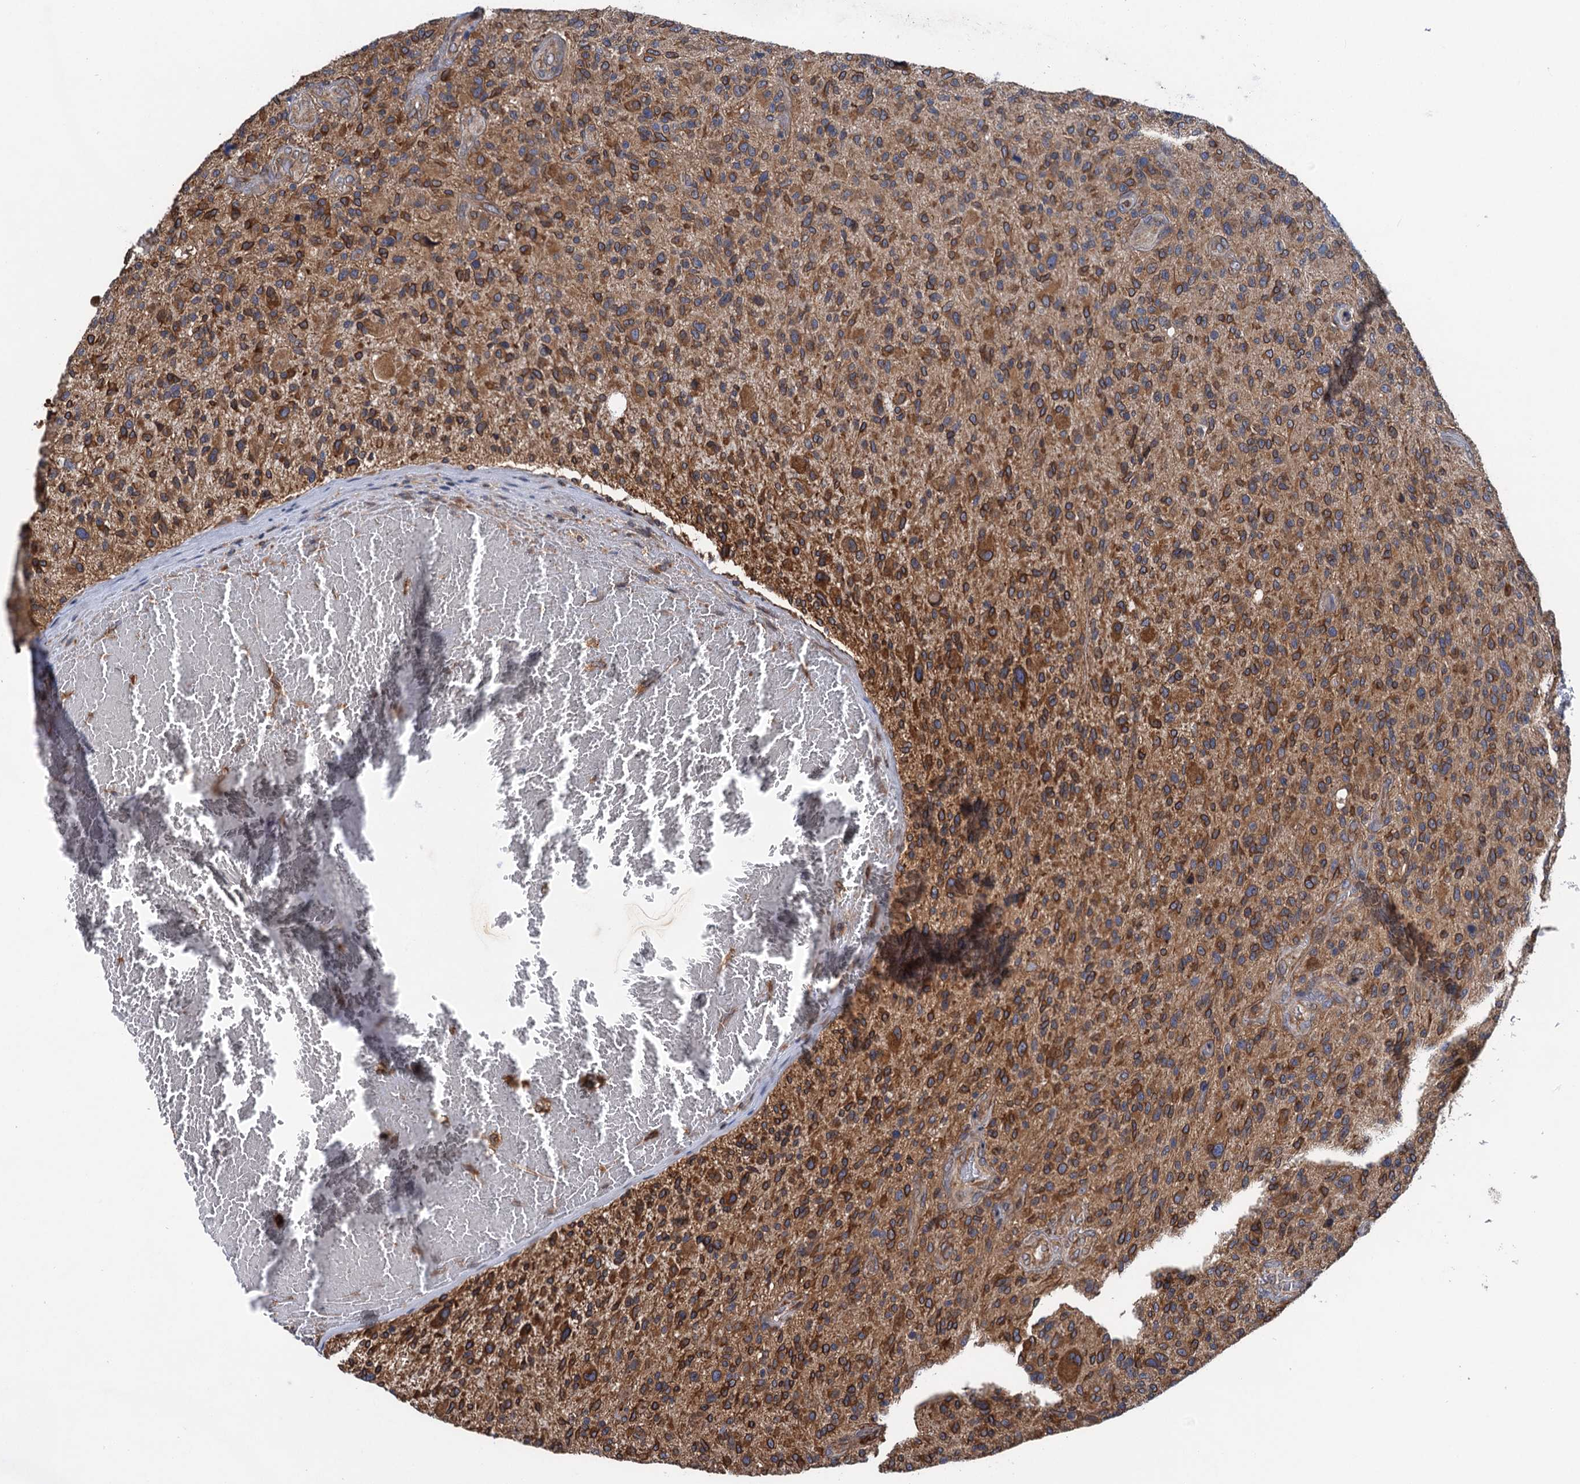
{"staining": {"intensity": "moderate", "quantity": ">75%", "location": "cytoplasmic/membranous"}, "tissue": "glioma", "cell_type": "Tumor cells", "image_type": "cancer", "snomed": [{"axis": "morphology", "description": "Glioma, malignant, High grade"}, {"axis": "topography", "description": "Brain"}], "caption": "Moderate cytoplasmic/membranous expression for a protein is appreciated in approximately >75% of tumor cells of glioma using immunohistochemistry (IHC).", "gene": "ARMC5", "patient": {"sex": "male", "age": 47}}